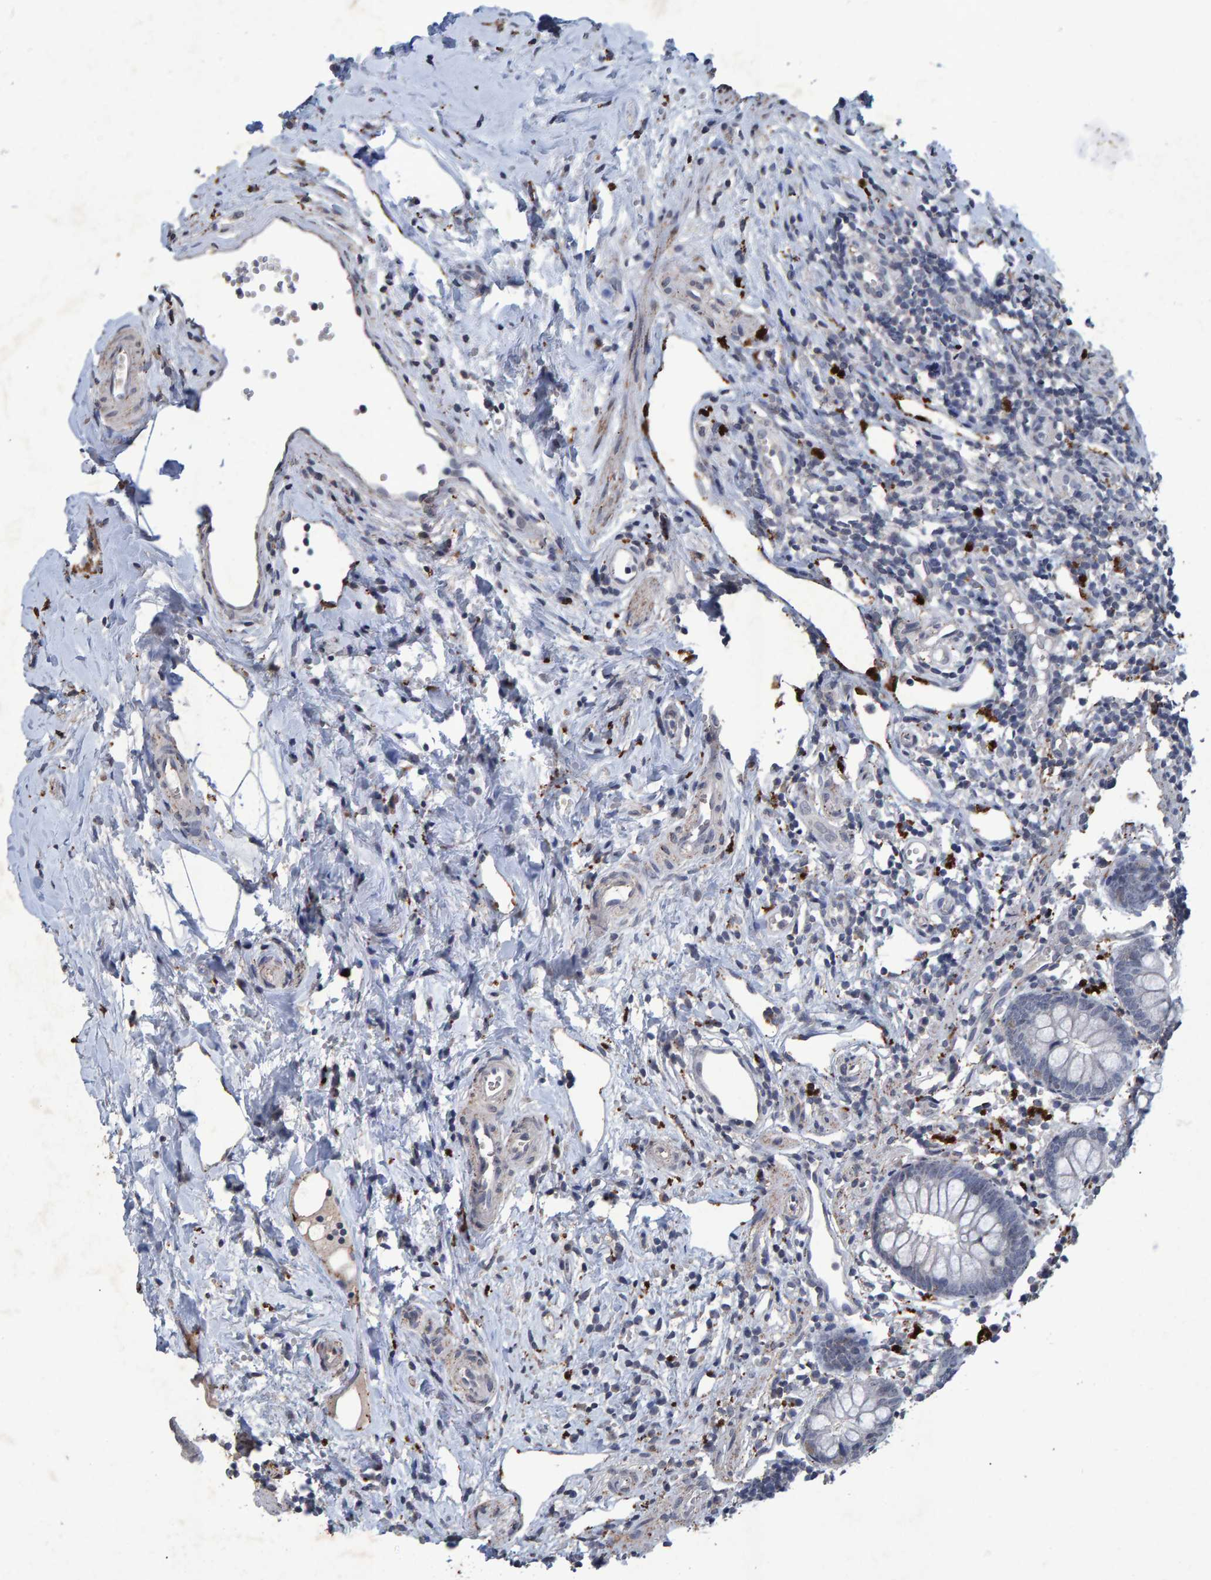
{"staining": {"intensity": "negative", "quantity": "none", "location": "none"}, "tissue": "appendix", "cell_type": "Glandular cells", "image_type": "normal", "snomed": [{"axis": "morphology", "description": "Normal tissue, NOS"}, {"axis": "topography", "description": "Appendix"}], "caption": "This is an immunohistochemistry (IHC) histopathology image of normal appendix. There is no expression in glandular cells.", "gene": "GALC", "patient": {"sex": "female", "age": 20}}